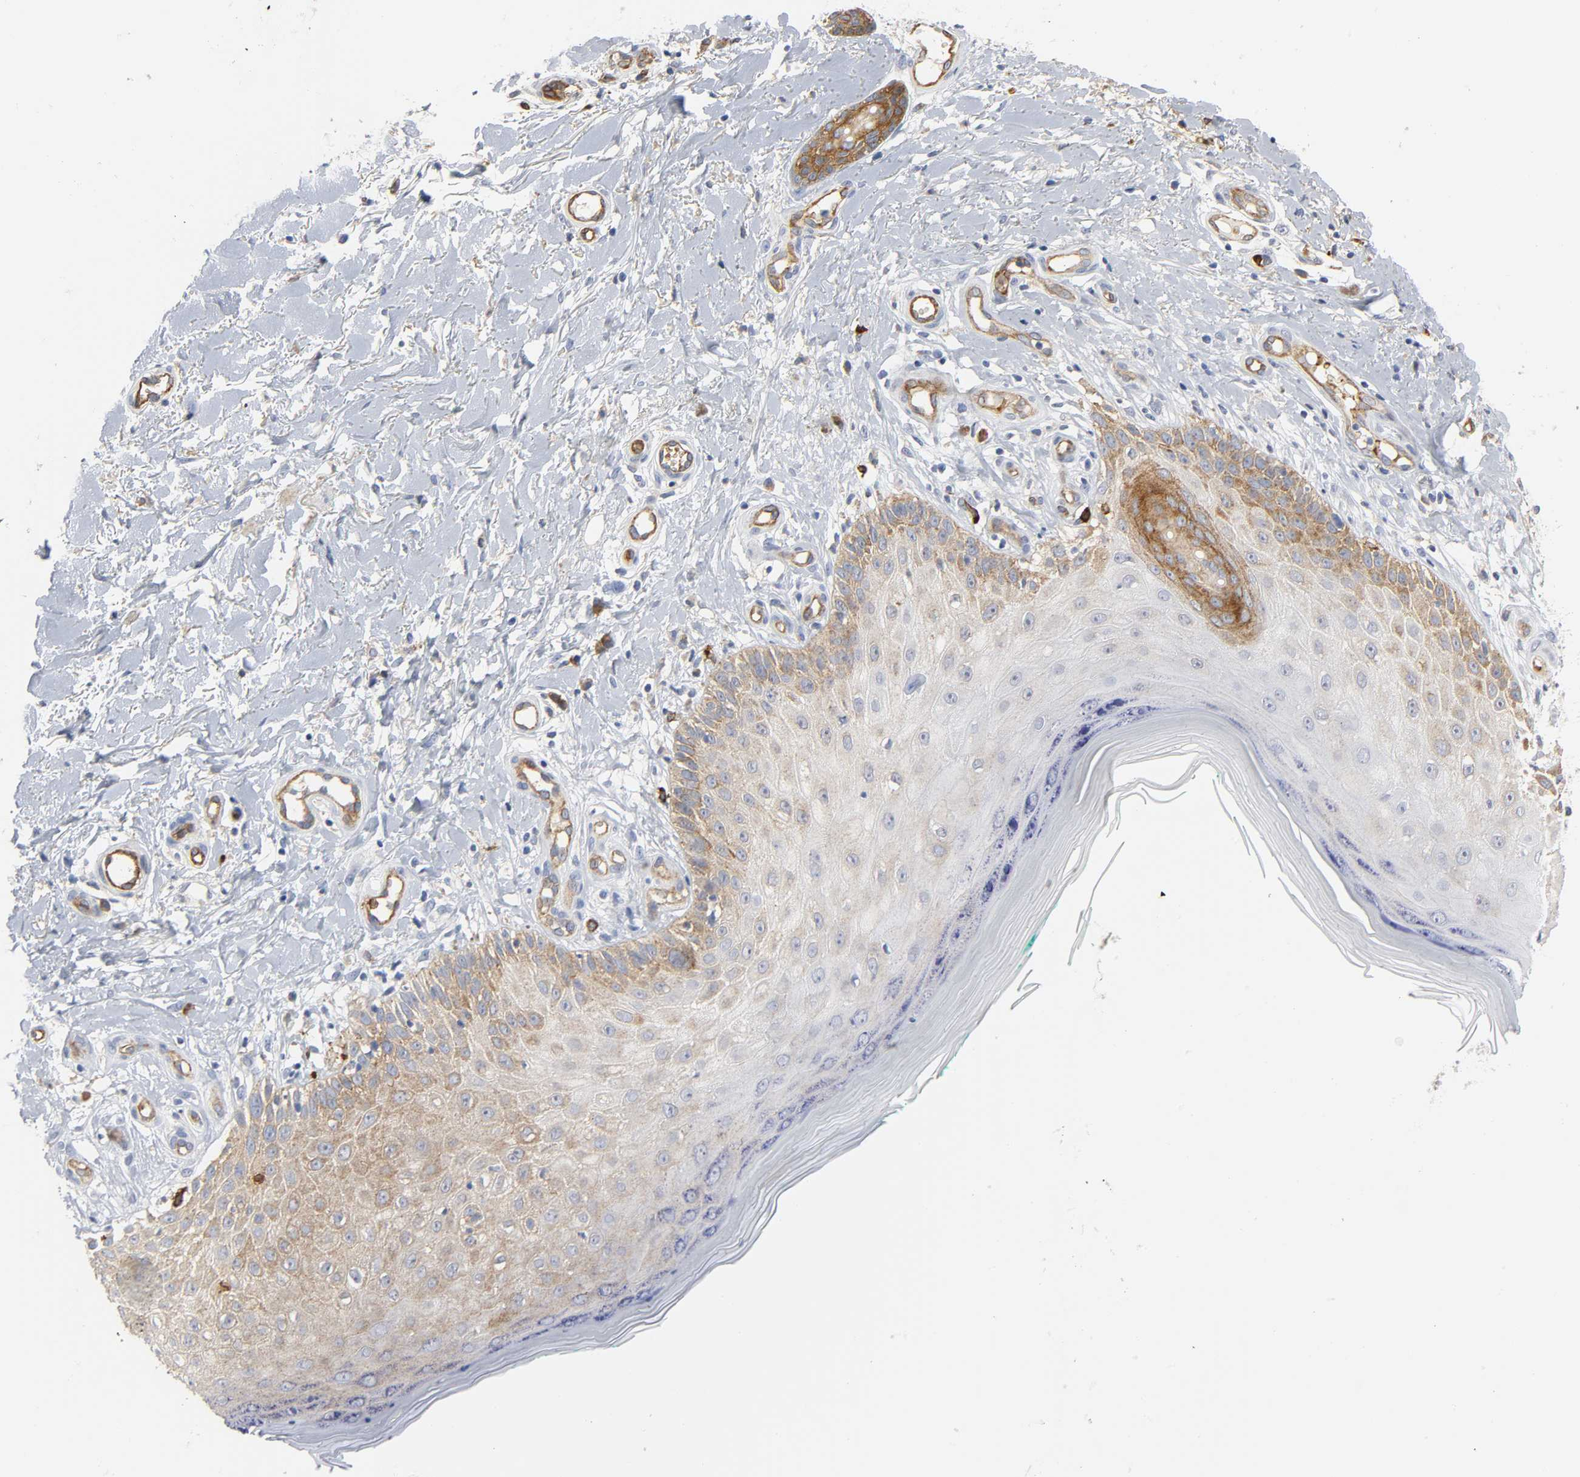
{"staining": {"intensity": "weak", "quantity": ">75%", "location": "cytoplasmic/membranous"}, "tissue": "skin cancer", "cell_type": "Tumor cells", "image_type": "cancer", "snomed": [{"axis": "morphology", "description": "Squamous cell carcinoma, NOS"}, {"axis": "topography", "description": "Skin"}], "caption": "IHC staining of skin cancer (squamous cell carcinoma), which displays low levels of weak cytoplasmic/membranous expression in approximately >75% of tumor cells indicating weak cytoplasmic/membranous protein expression. The staining was performed using DAB (3,3'-diaminobenzidine) (brown) for protein detection and nuclei were counterstained in hematoxylin (blue).", "gene": "CD2AP", "patient": {"sex": "female", "age": 42}}